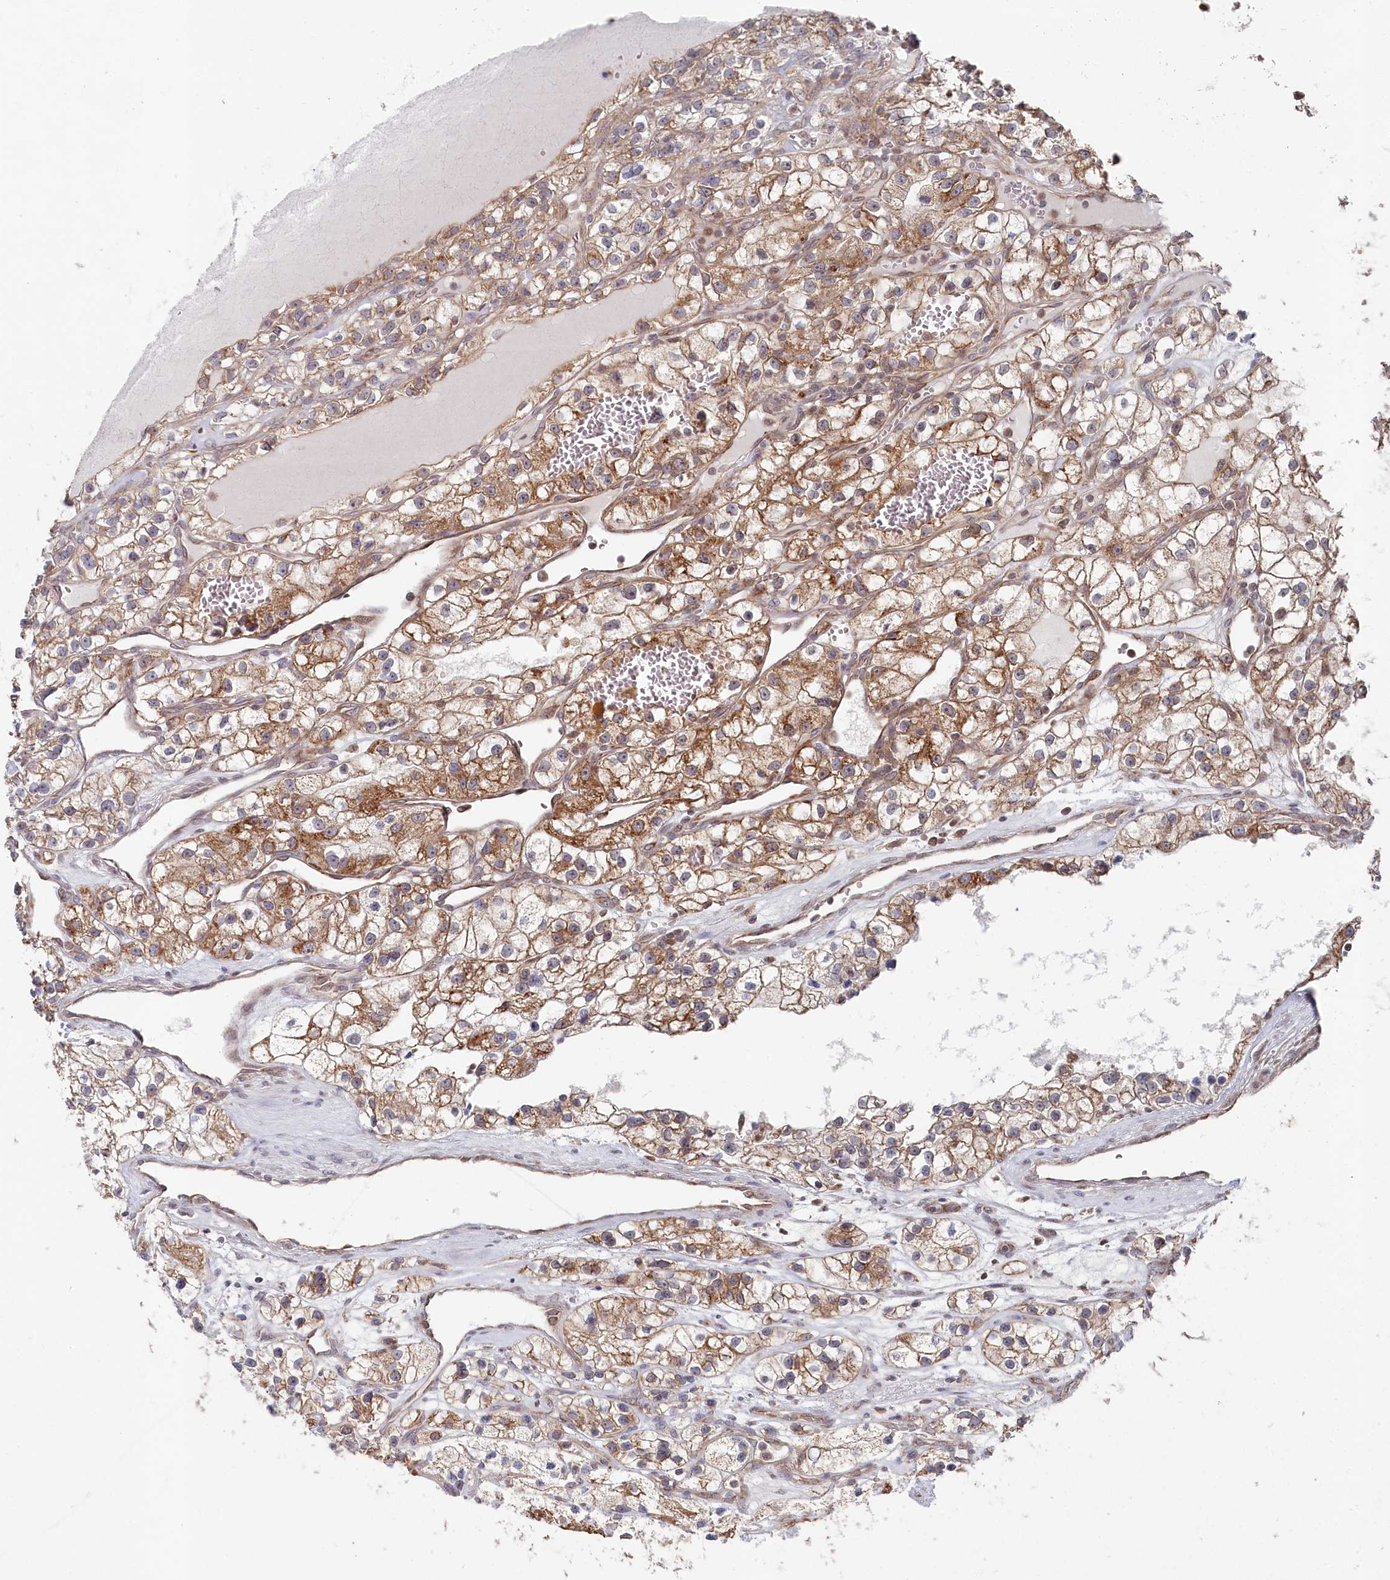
{"staining": {"intensity": "moderate", "quantity": ">75%", "location": "cytoplasmic/membranous"}, "tissue": "renal cancer", "cell_type": "Tumor cells", "image_type": "cancer", "snomed": [{"axis": "morphology", "description": "Adenocarcinoma, NOS"}, {"axis": "topography", "description": "Kidney"}], "caption": "This is an image of IHC staining of renal adenocarcinoma, which shows moderate staining in the cytoplasmic/membranous of tumor cells.", "gene": "WAPL", "patient": {"sex": "female", "age": 57}}